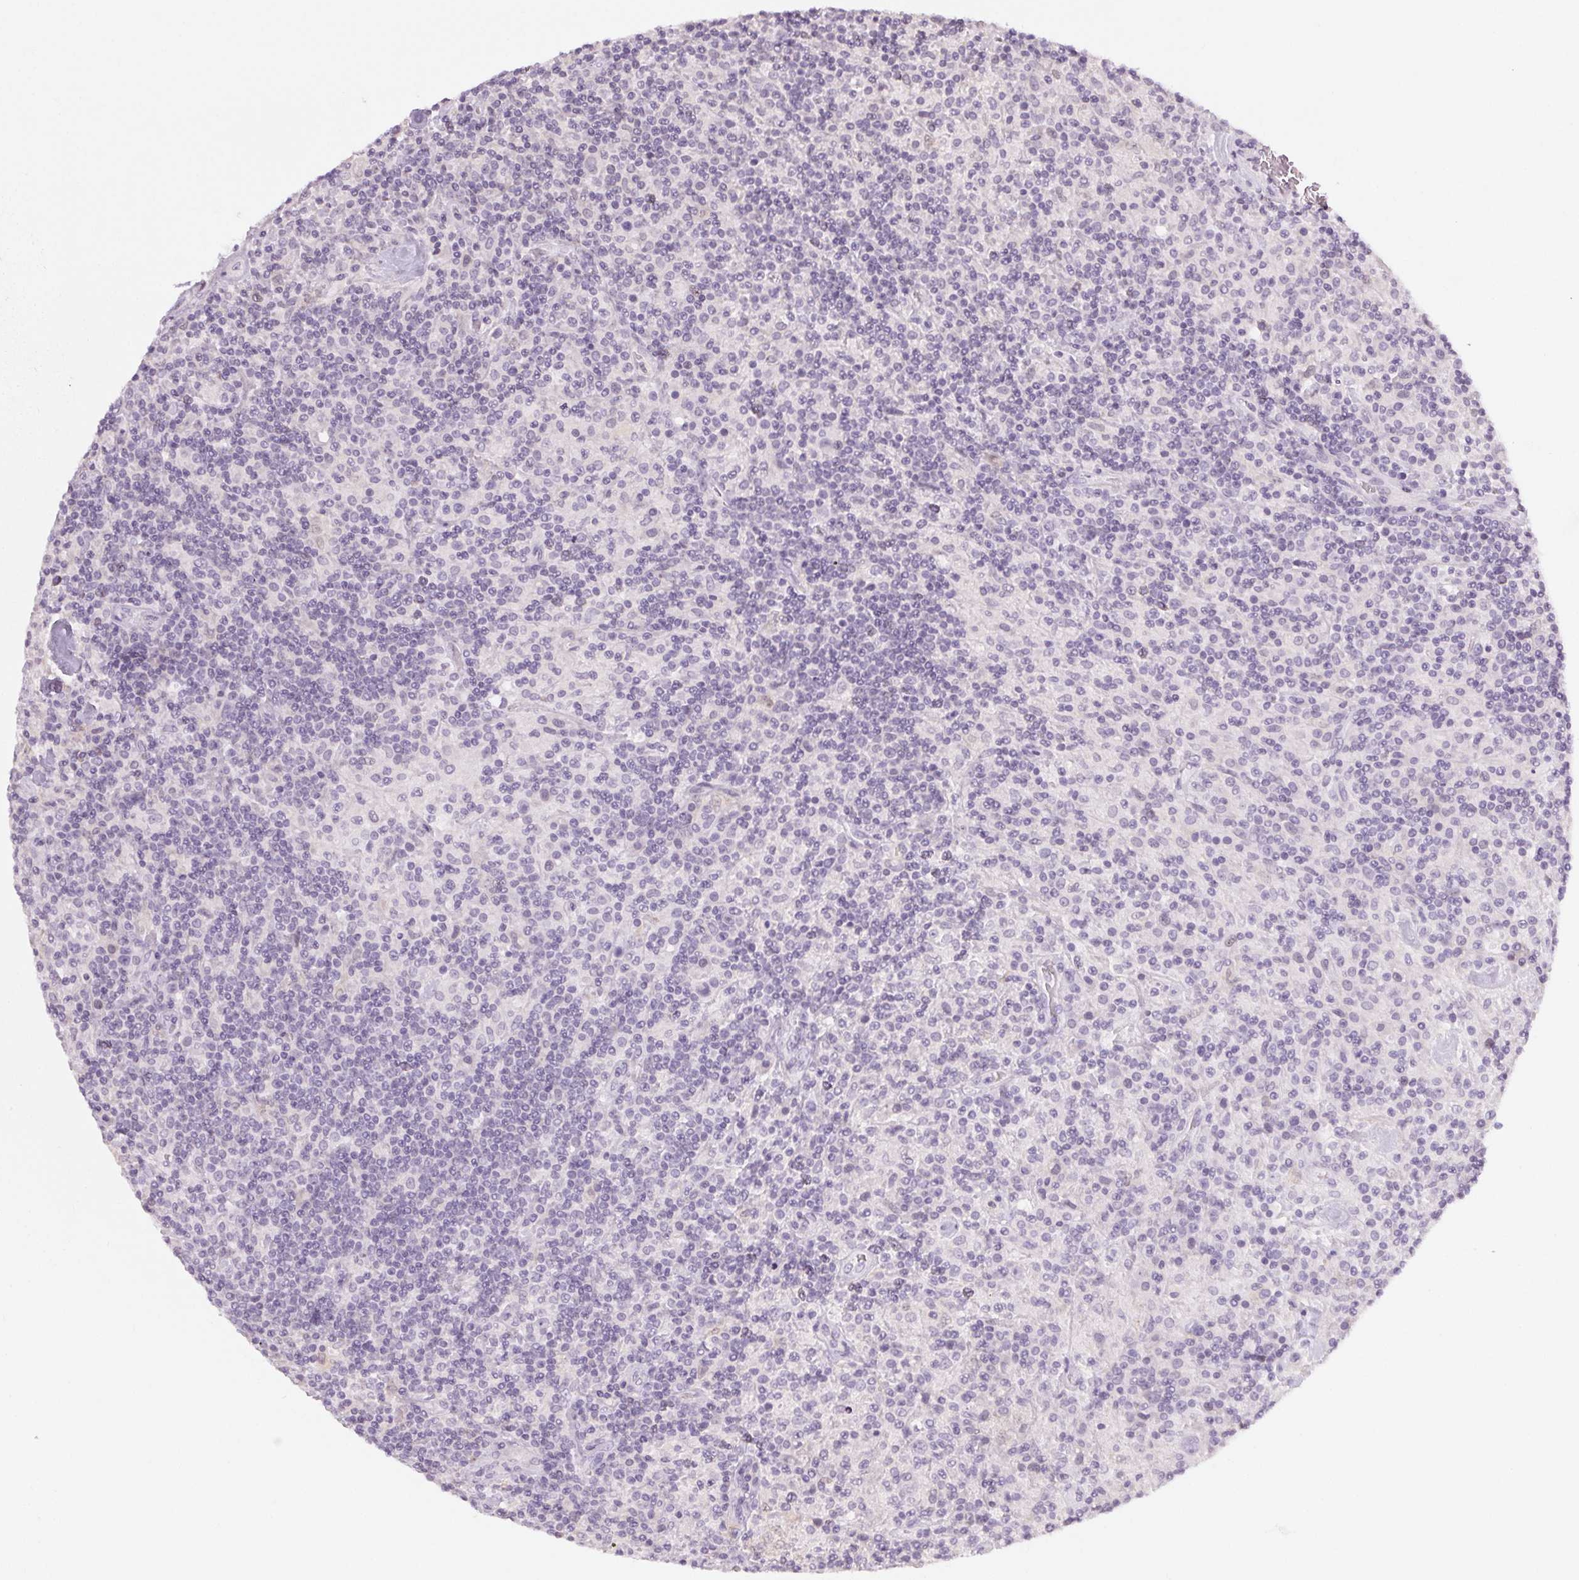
{"staining": {"intensity": "negative", "quantity": "none", "location": "none"}, "tissue": "lymphoma", "cell_type": "Tumor cells", "image_type": "cancer", "snomed": [{"axis": "morphology", "description": "Hodgkin's disease, NOS"}, {"axis": "topography", "description": "Lymph node"}], "caption": "Tumor cells are negative for brown protein staining in lymphoma.", "gene": "SLC6A19", "patient": {"sex": "male", "age": 70}}